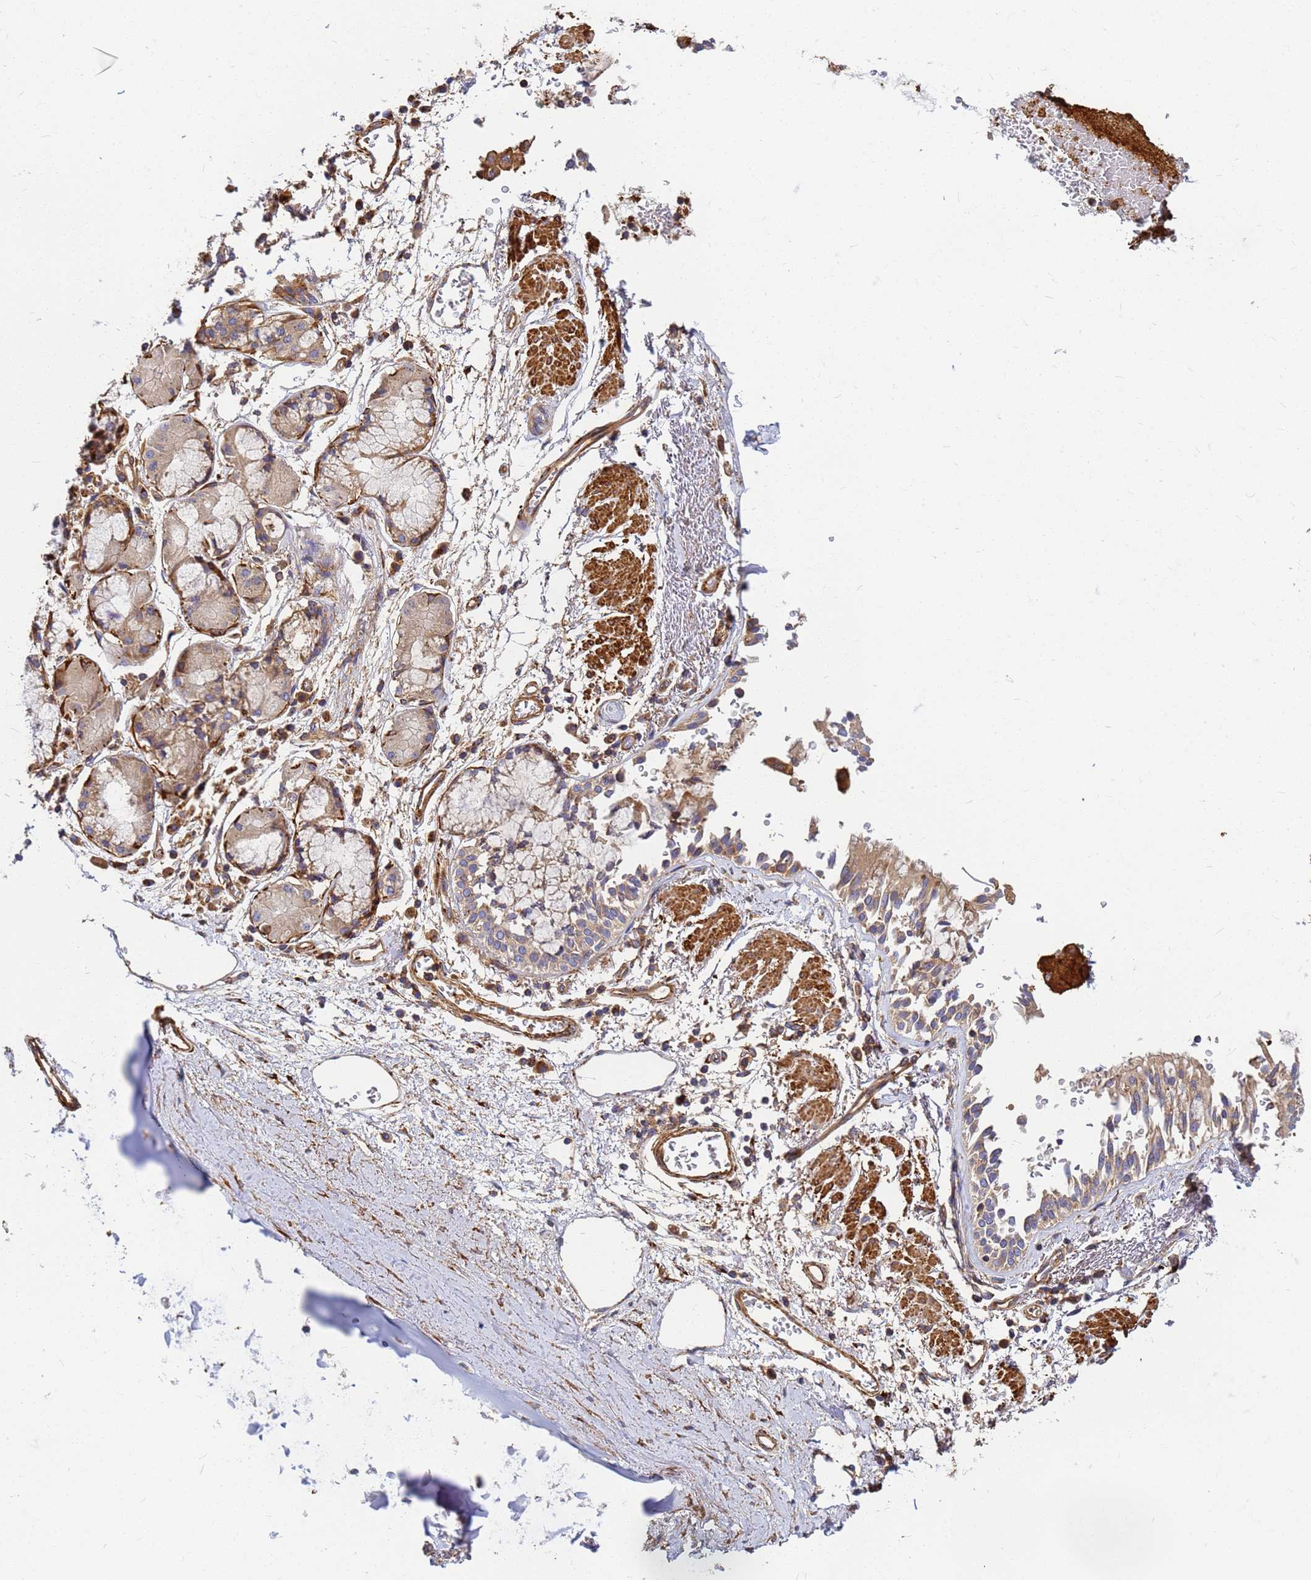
{"staining": {"intensity": "negative", "quantity": "none", "location": "none"}, "tissue": "adipose tissue", "cell_type": "Adipocytes", "image_type": "normal", "snomed": [{"axis": "morphology", "description": "Normal tissue, NOS"}, {"axis": "topography", "description": "Cartilage tissue"}], "caption": "Histopathology image shows no protein expression in adipocytes of normal adipose tissue.", "gene": "C2CD5", "patient": {"sex": "male", "age": 73}}